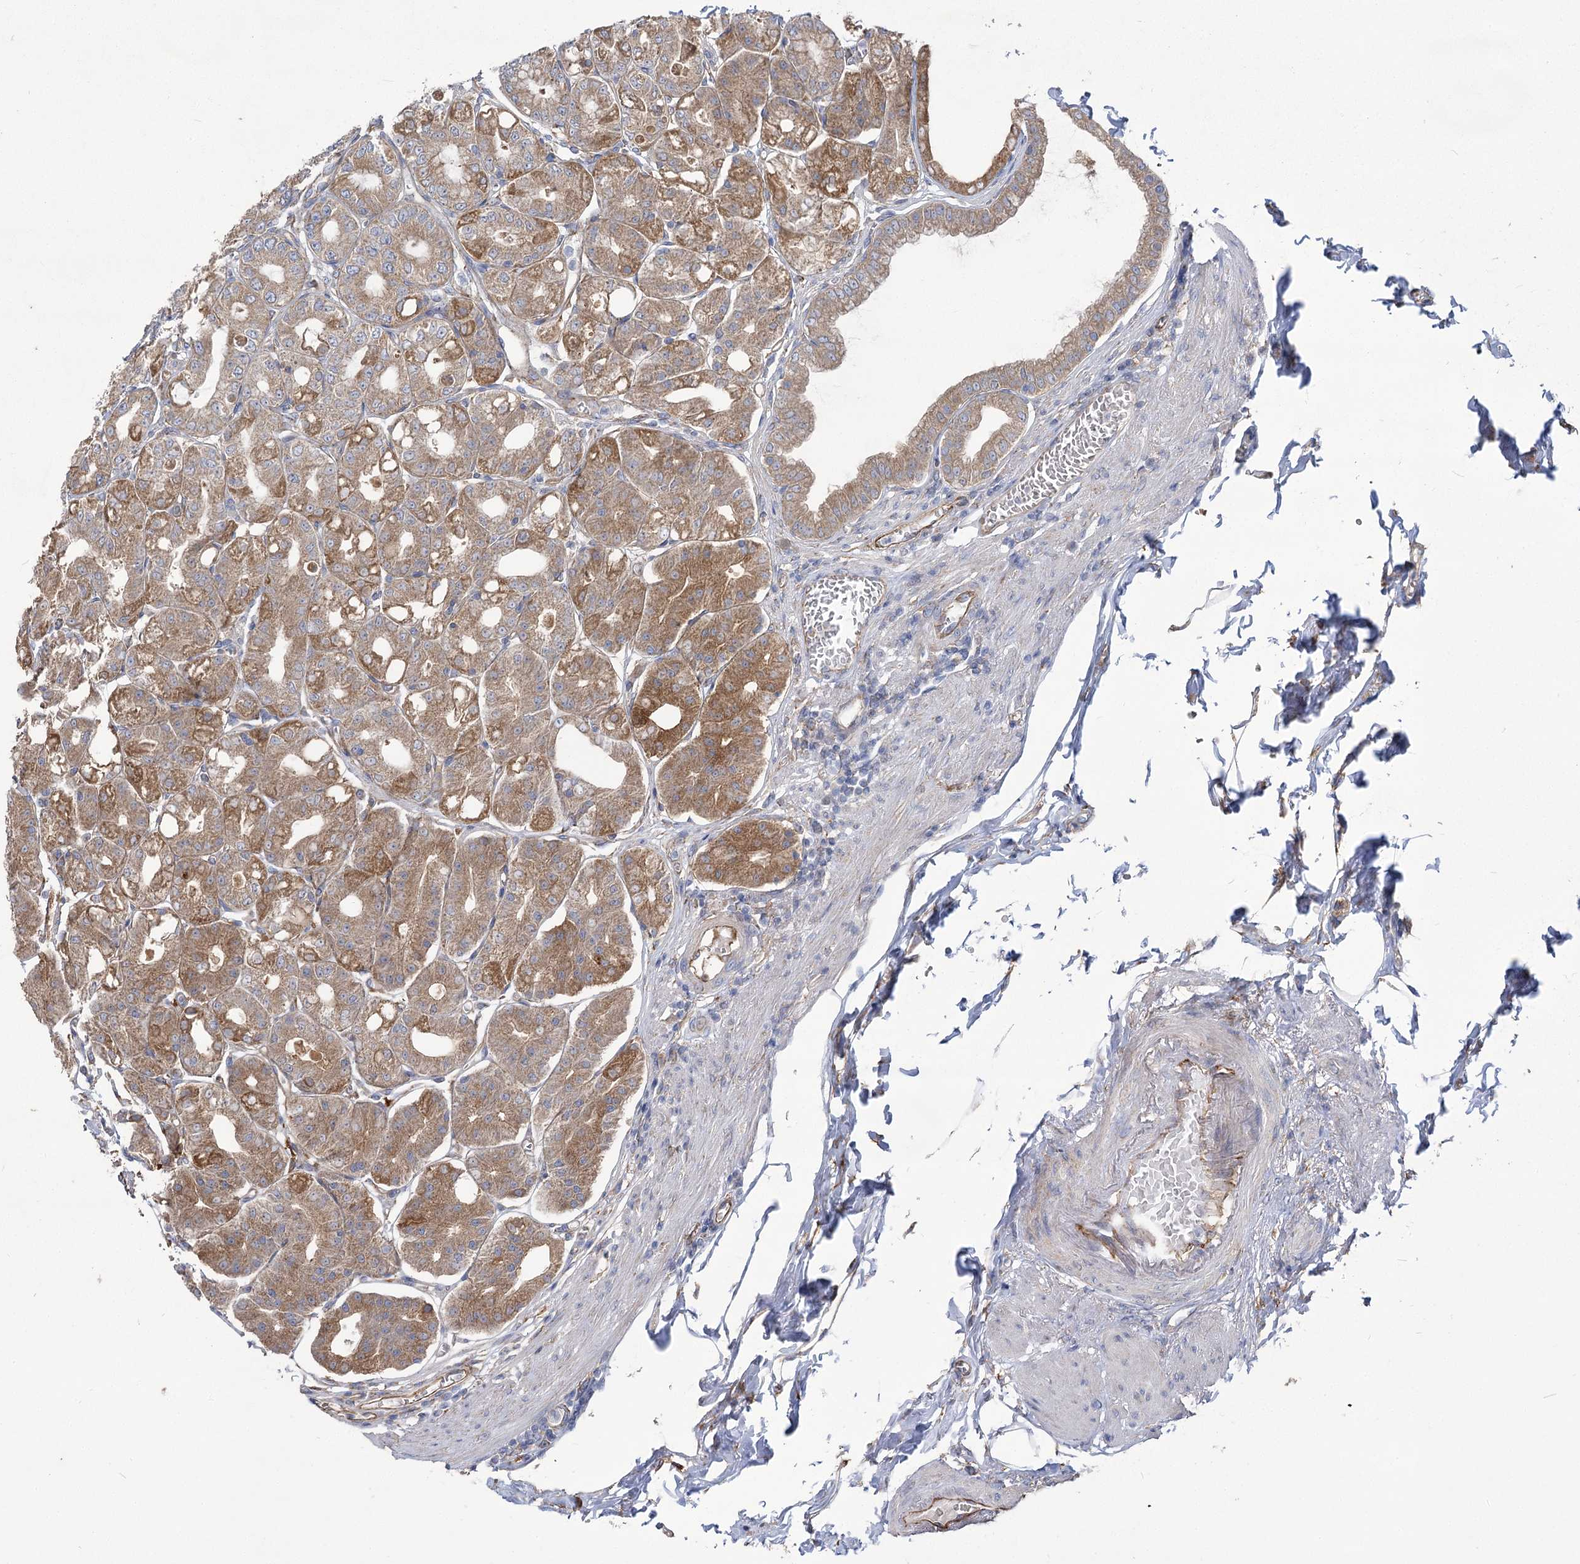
{"staining": {"intensity": "moderate", "quantity": ">75%", "location": "cytoplasmic/membranous"}, "tissue": "stomach", "cell_type": "Glandular cells", "image_type": "normal", "snomed": [{"axis": "morphology", "description": "Normal tissue, NOS"}, {"axis": "topography", "description": "Stomach, lower"}], "caption": "Unremarkable stomach exhibits moderate cytoplasmic/membranous expression in approximately >75% of glandular cells.", "gene": "RMDN2", "patient": {"sex": "male", "age": 71}}